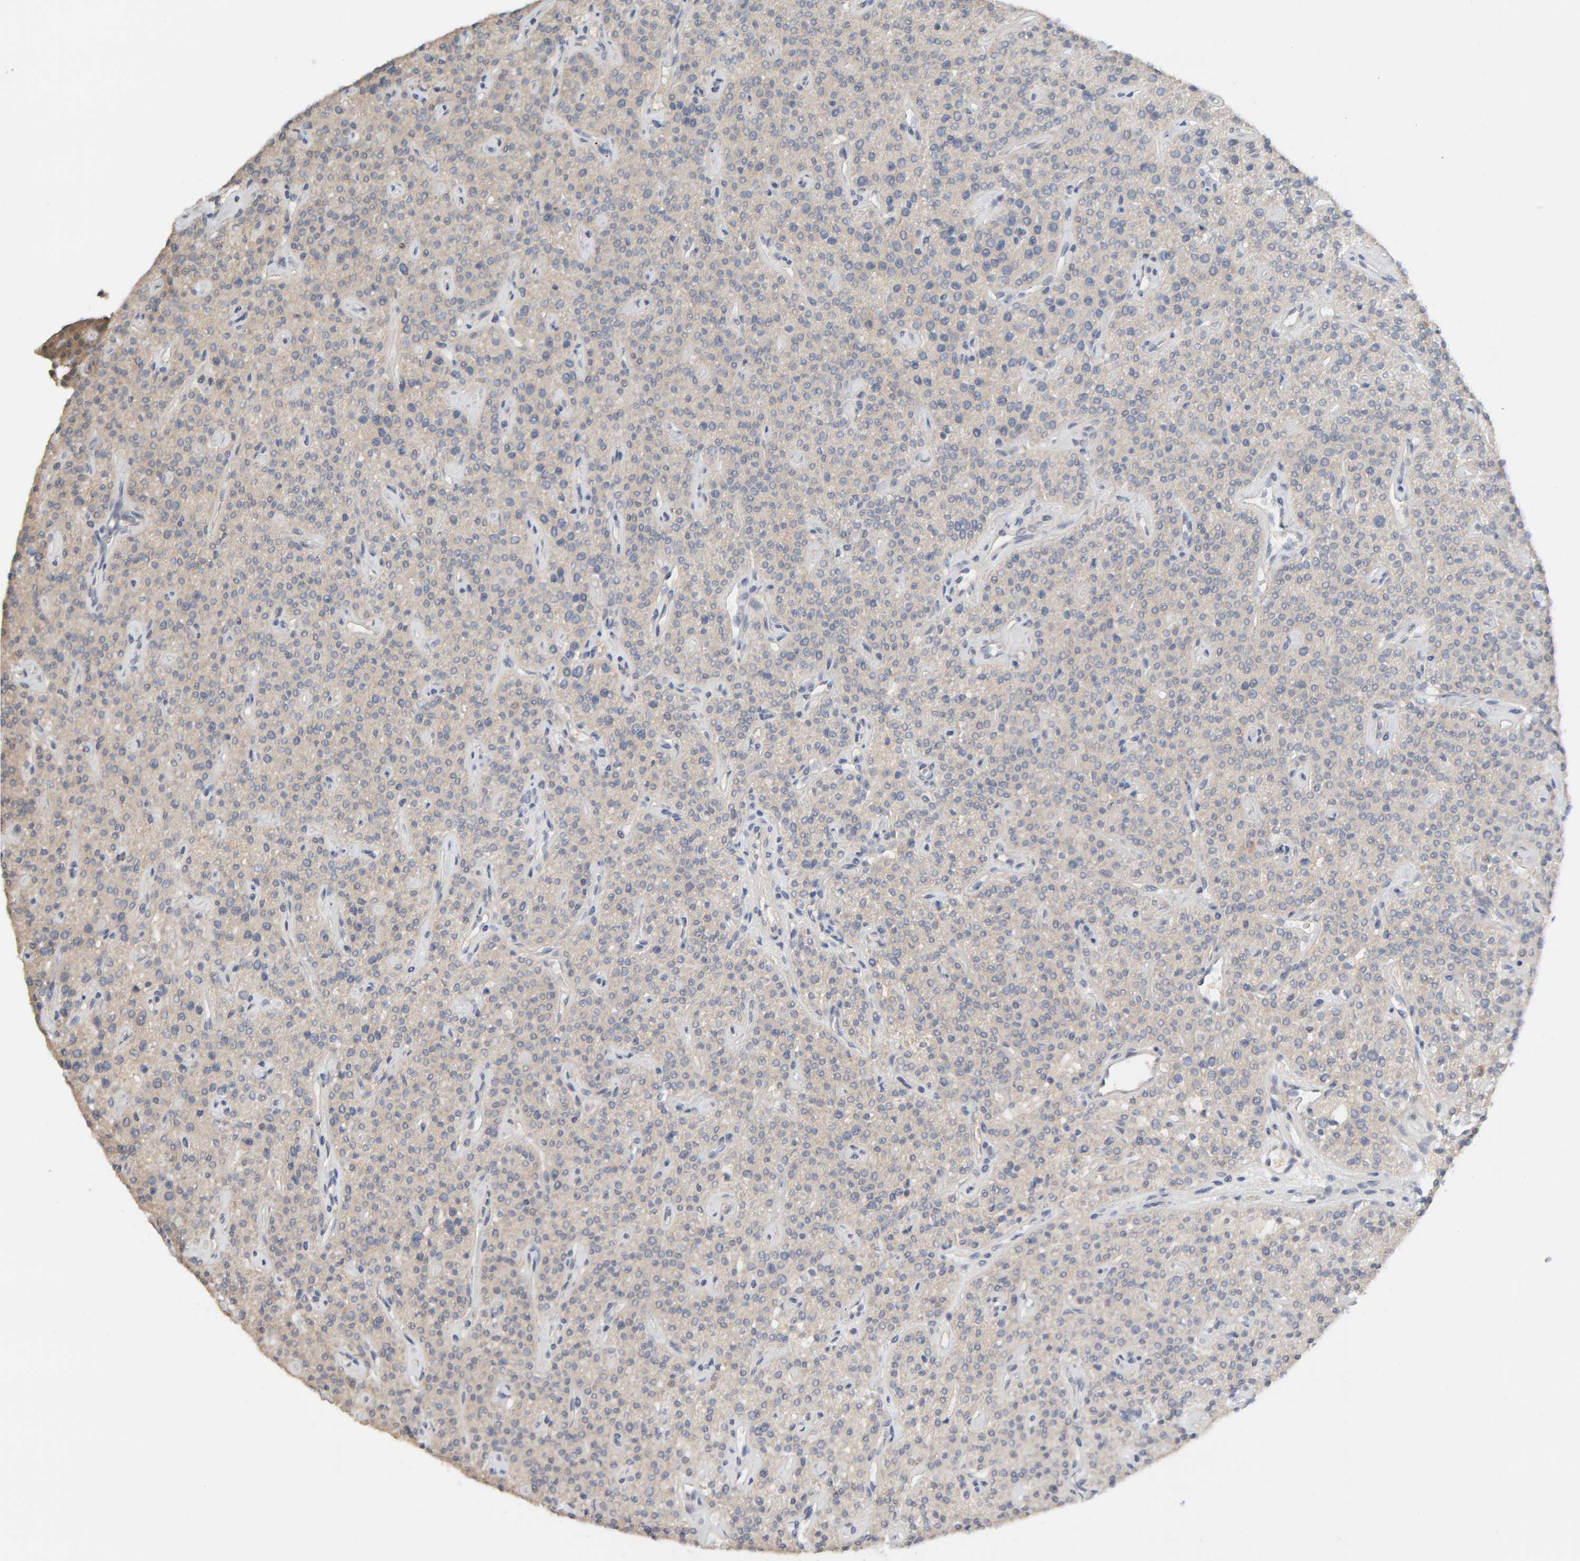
{"staining": {"intensity": "moderate", "quantity": "<25%", "location": "cytoplasmic/membranous"}, "tissue": "parathyroid gland", "cell_type": "Glandular cells", "image_type": "normal", "snomed": [{"axis": "morphology", "description": "Normal tissue, NOS"}, {"axis": "topography", "description": "Parathyroid gland"}], "caption": "Parathyroid gland was stained to show a protein in brown. There is low levels of moderate cytoplasmic/membranous positivity in about <25% of glandular cells. The staining is performed using DAB brown chromogen to label protein expression. The nuclei are counter-stained blue using hematoxylin.", "gene": "IPPK", "patient": {"sex": "male", "age": 46}}